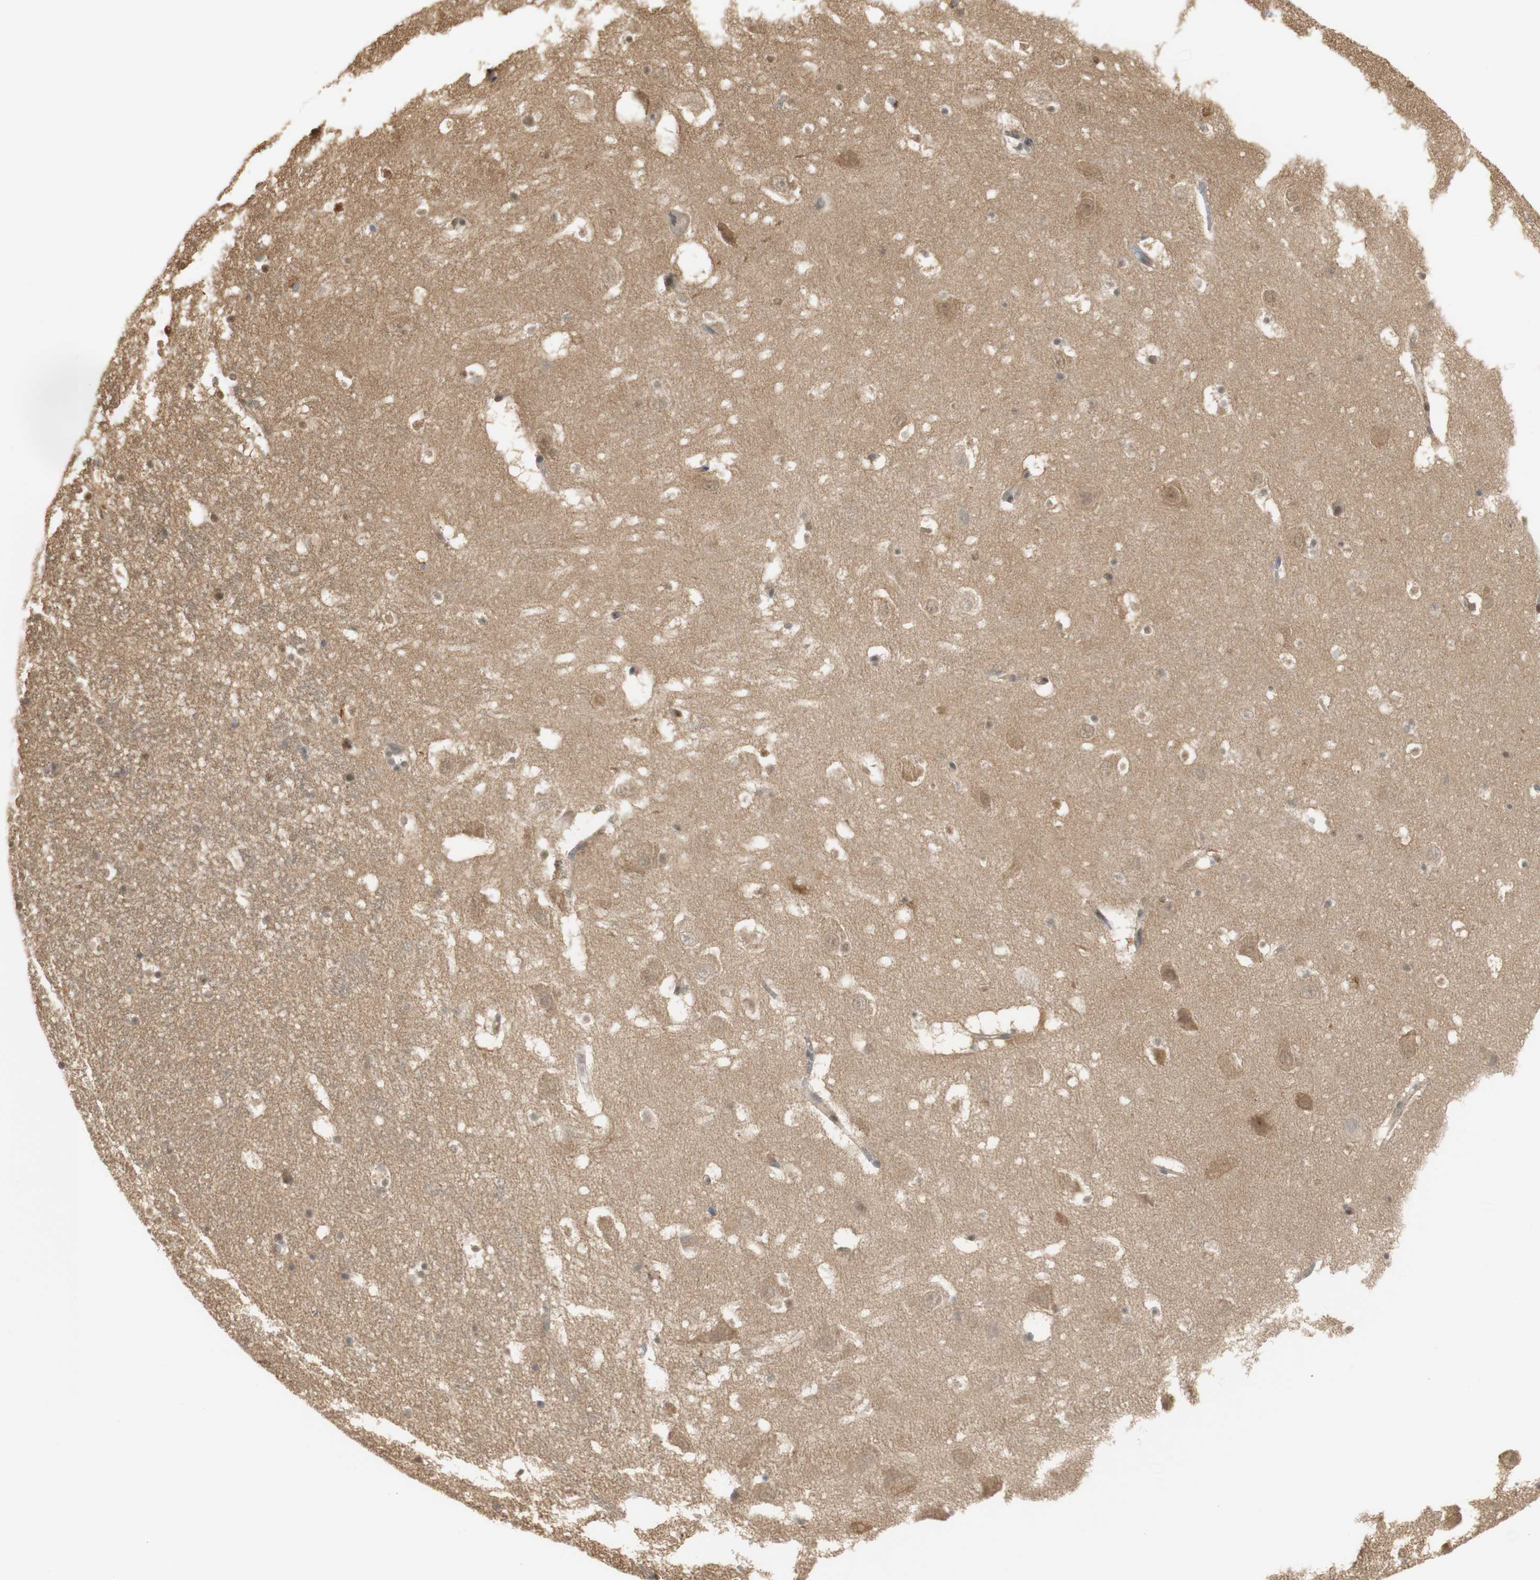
{"staining": {"intensity": "weak", "quantity": "<25%", "location": "cytoplasmic/membranous,nuclear"}, "tissue": "hippocampus", "cell_type": "Glial cells", "image_type": "normal", "snomed": [{"axis": "morphology", "description": "Normal tissue, NOS"}, {"axis": "topography", "description": "Hippocampus"}], "caption": "DAB immunohistochemical staining of normal hippocampus exhibits no significant expression in glial cells. (DAB (3,3'-diaminobenzidine) immunohistochemistry (IHC) with hematoxylin counter stain).", "gene": "NAP1L4", "patient": {"sex": "male", "age": 45}}